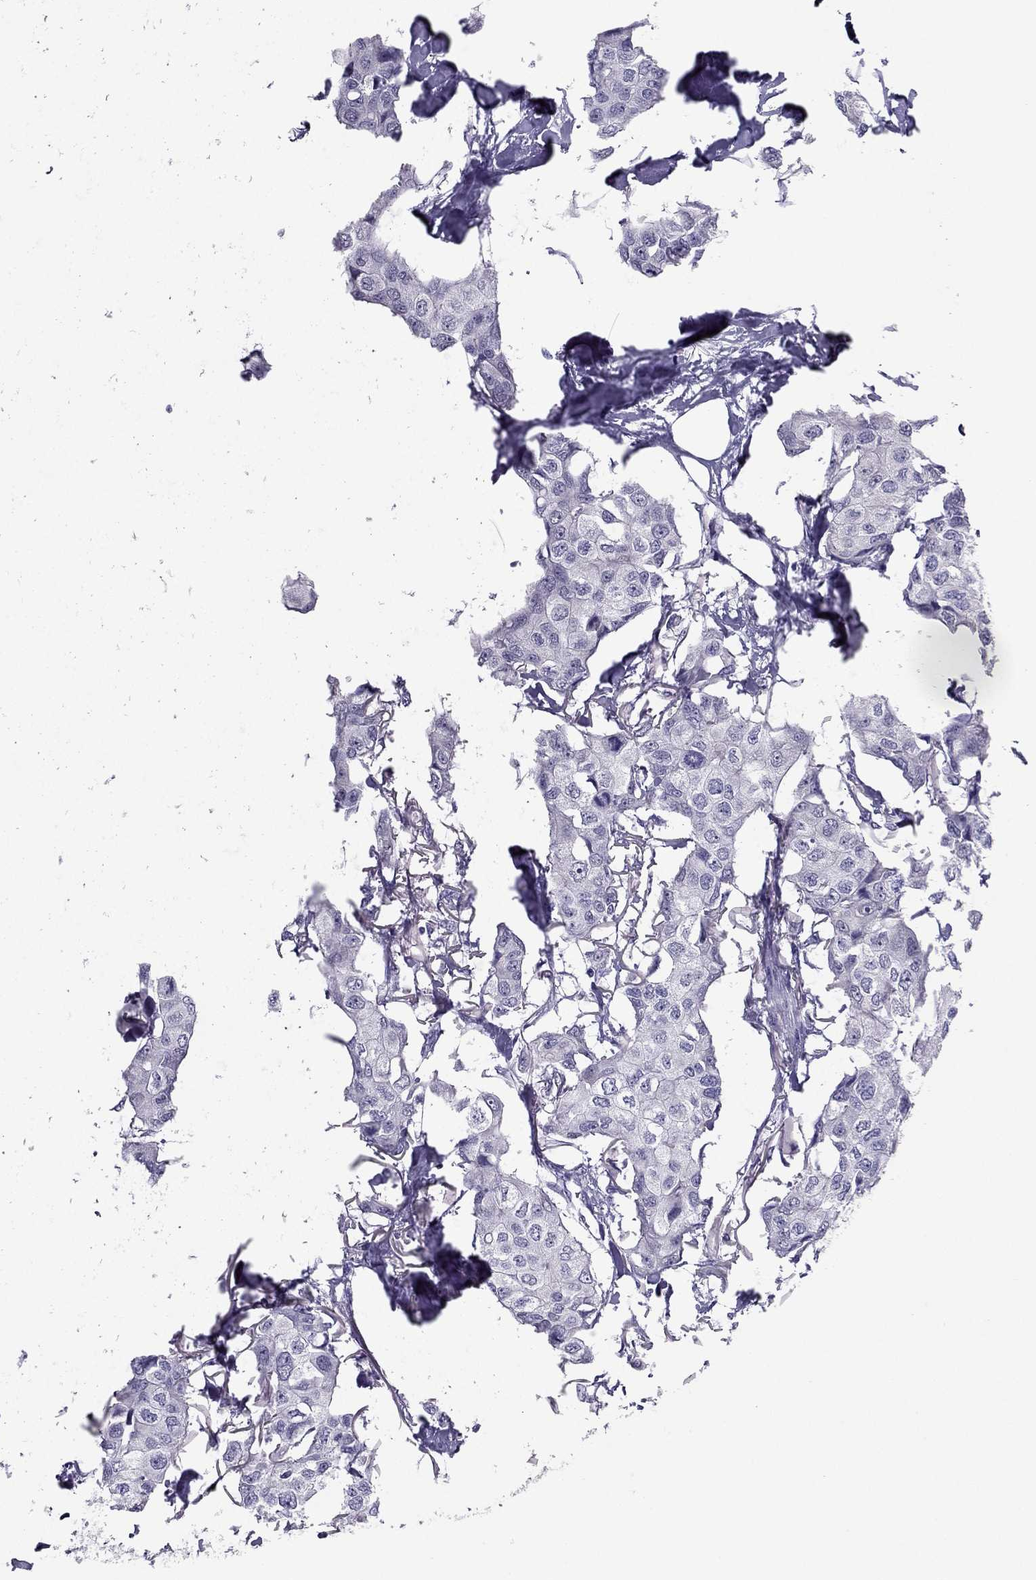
{"staining": {"intensity": "negative", "quantity": "none", "location": "none"}, "tissue": "breast cancer", "cell_type": "Tumor cells", "image_type": "cancer", "snomed": [{"axis": "morphology", "description": "Duct carcinoma"}, {"axis": "topography", "description": "Breast"}], "caption": "Tumor cells show no significant expression in breast cancer. (DAB (3,3'-diaminobenzidine) immunohistochemistry visualized using brightfield microscopy, high magnification).", "gene": "PDE6A", "patient": {"sex": "female", "age": 80}}